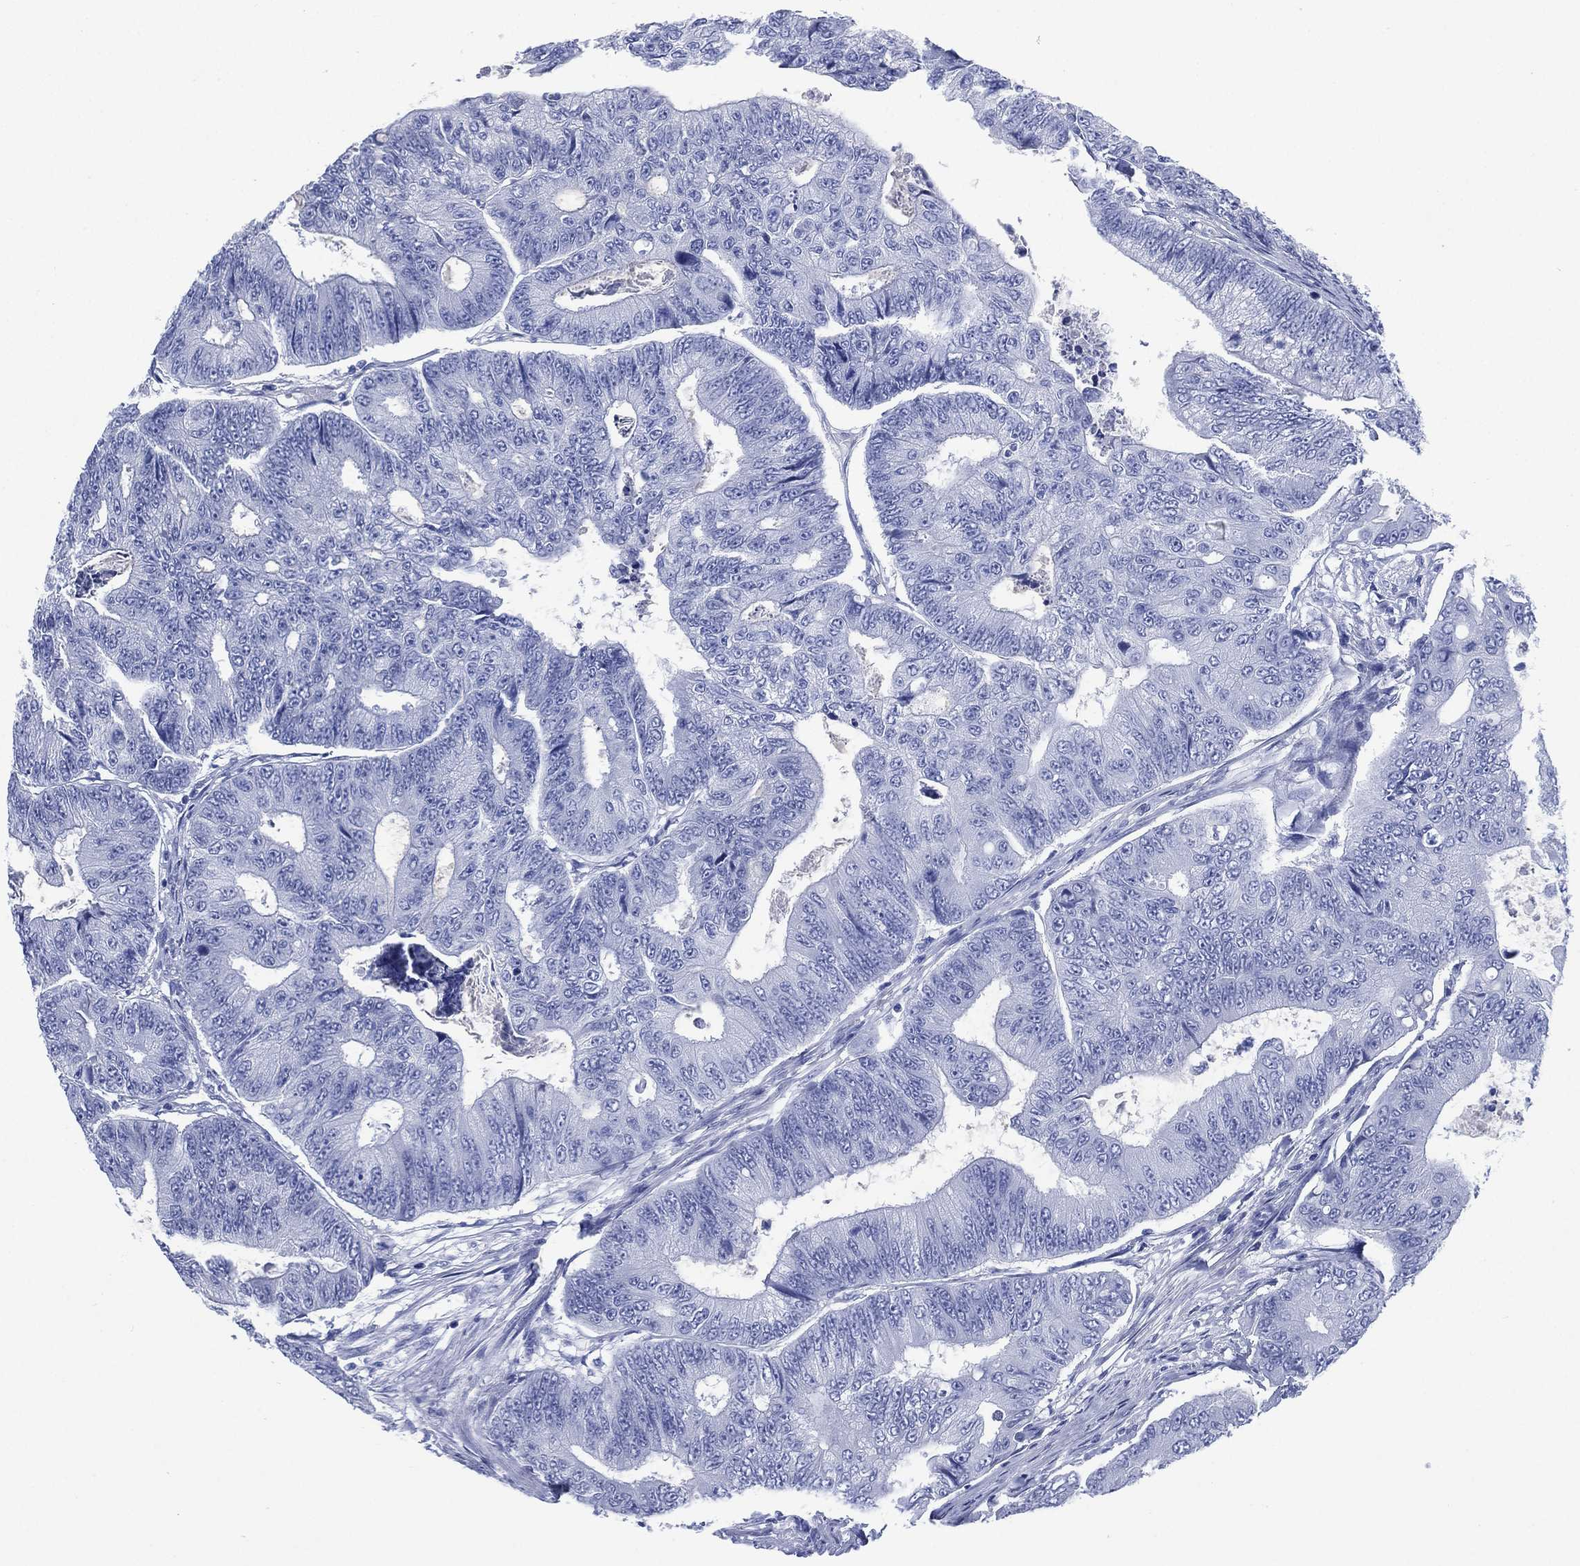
{"staining": {"intensity": "negative", "quantity": "none", "location": "none"}, "tissue": "colorectal cancer", "cell_type": "Tumor cells", "image_type": "cancer", "snomed": [{"axis": "morphology", "description": "Adenocarcinoma, NOS"}, {"axis": "topography", "description": "Colon"}], "caption": "Protein analysis of adenocarcinoma (colorectal) displays no significant positivity in tumor cells.", "gene": "SIGLECL1", "patient": {"sex": "female", "age": 48}}